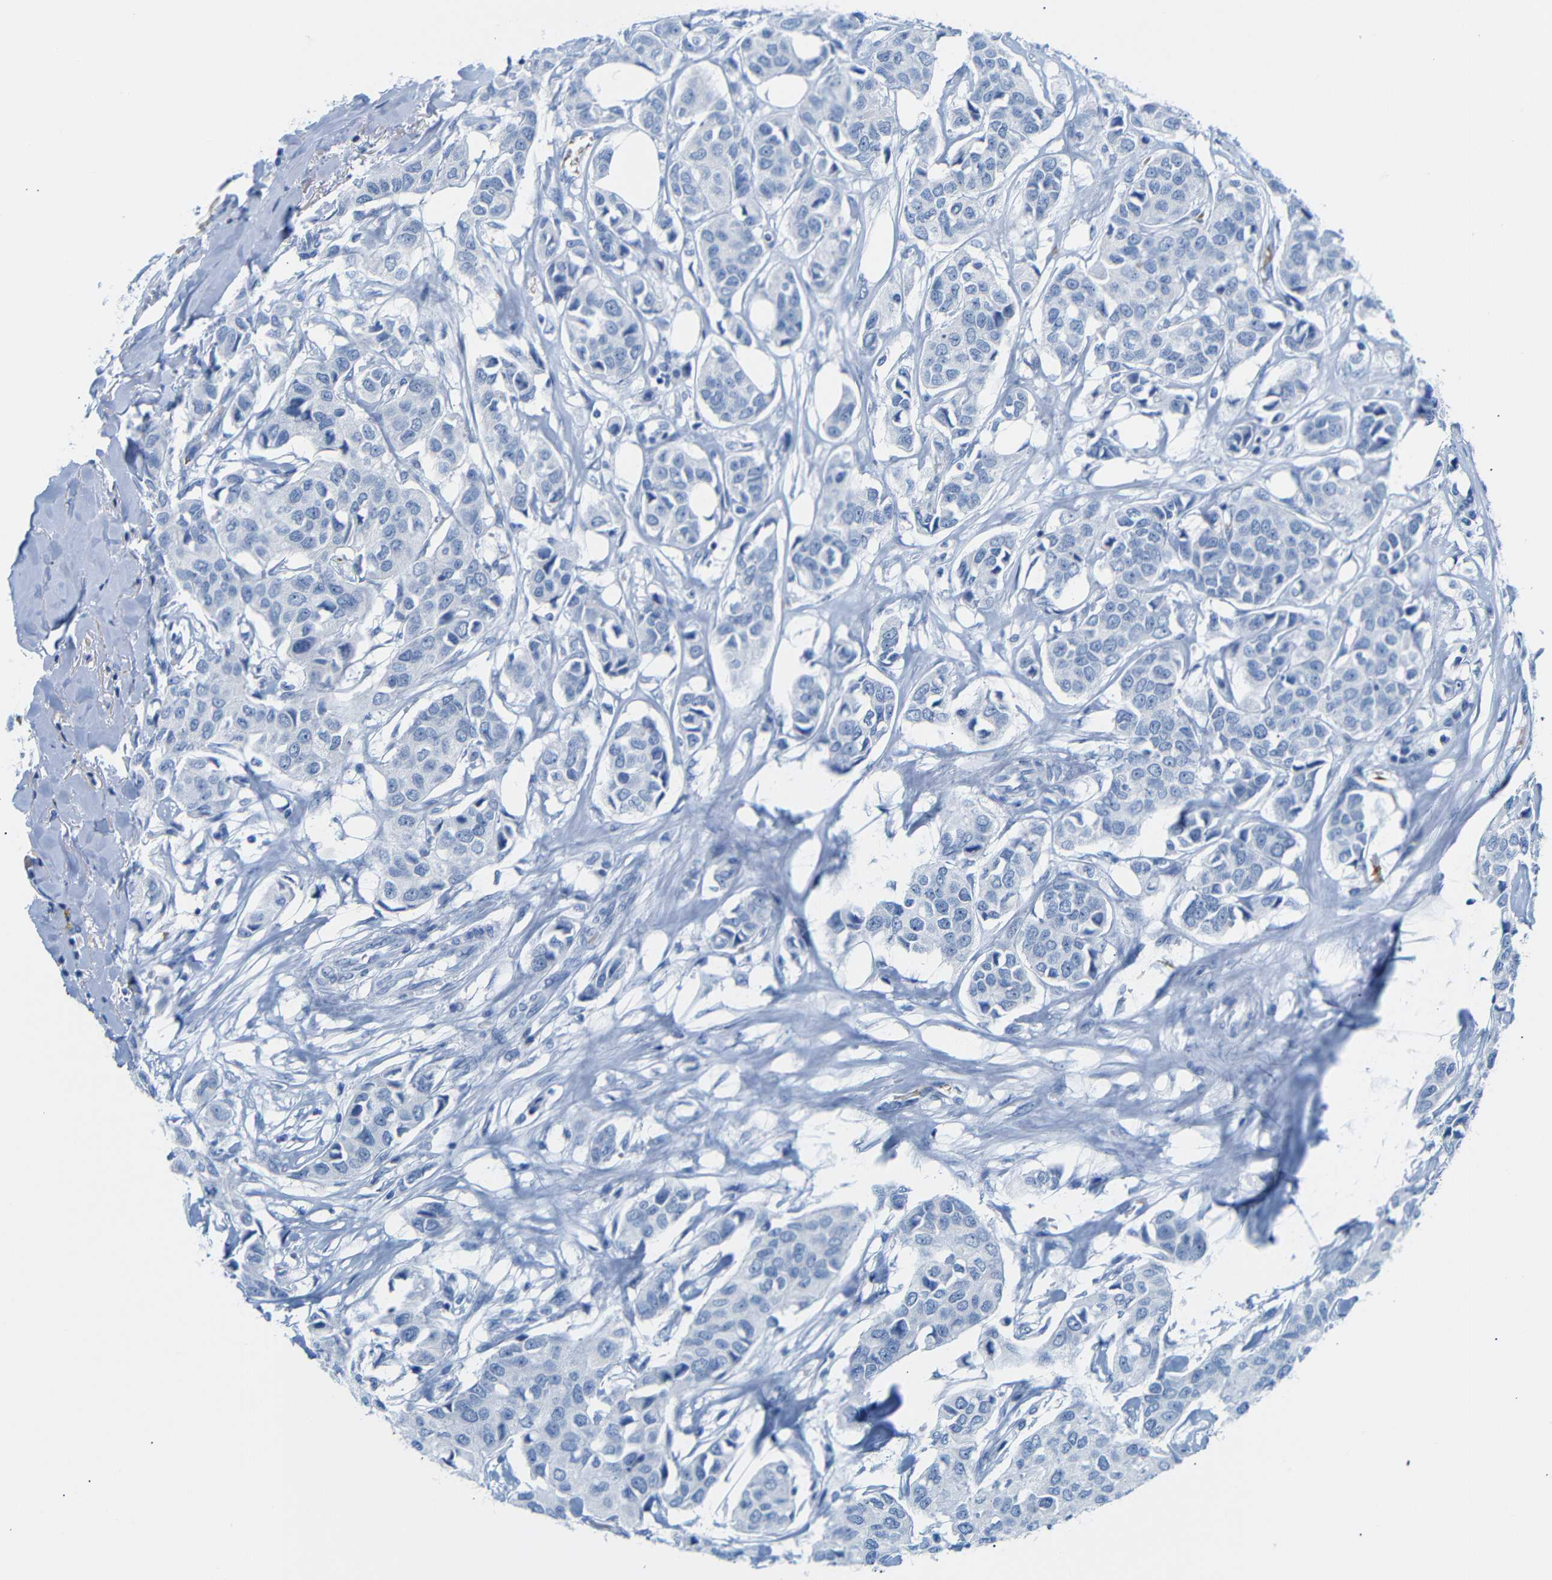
{"staining": {"intensity": "negative", "quantity": "none", "location": "none"}, "tissue": "breast cancer", "cell_type": "Tumor cells", "image_type": "cancer", "snomed": [{"axis": "morphology", "description": "Duct carcinoma"}, {"axis": "topography", "description": "Breast"}], "caption": "Immunohistochemical staining of human breast cancer exhibits no significant expression in tumor cells.", "gene": "ERVMER34-1", "patient": {"sex": "female", "age": 80}}